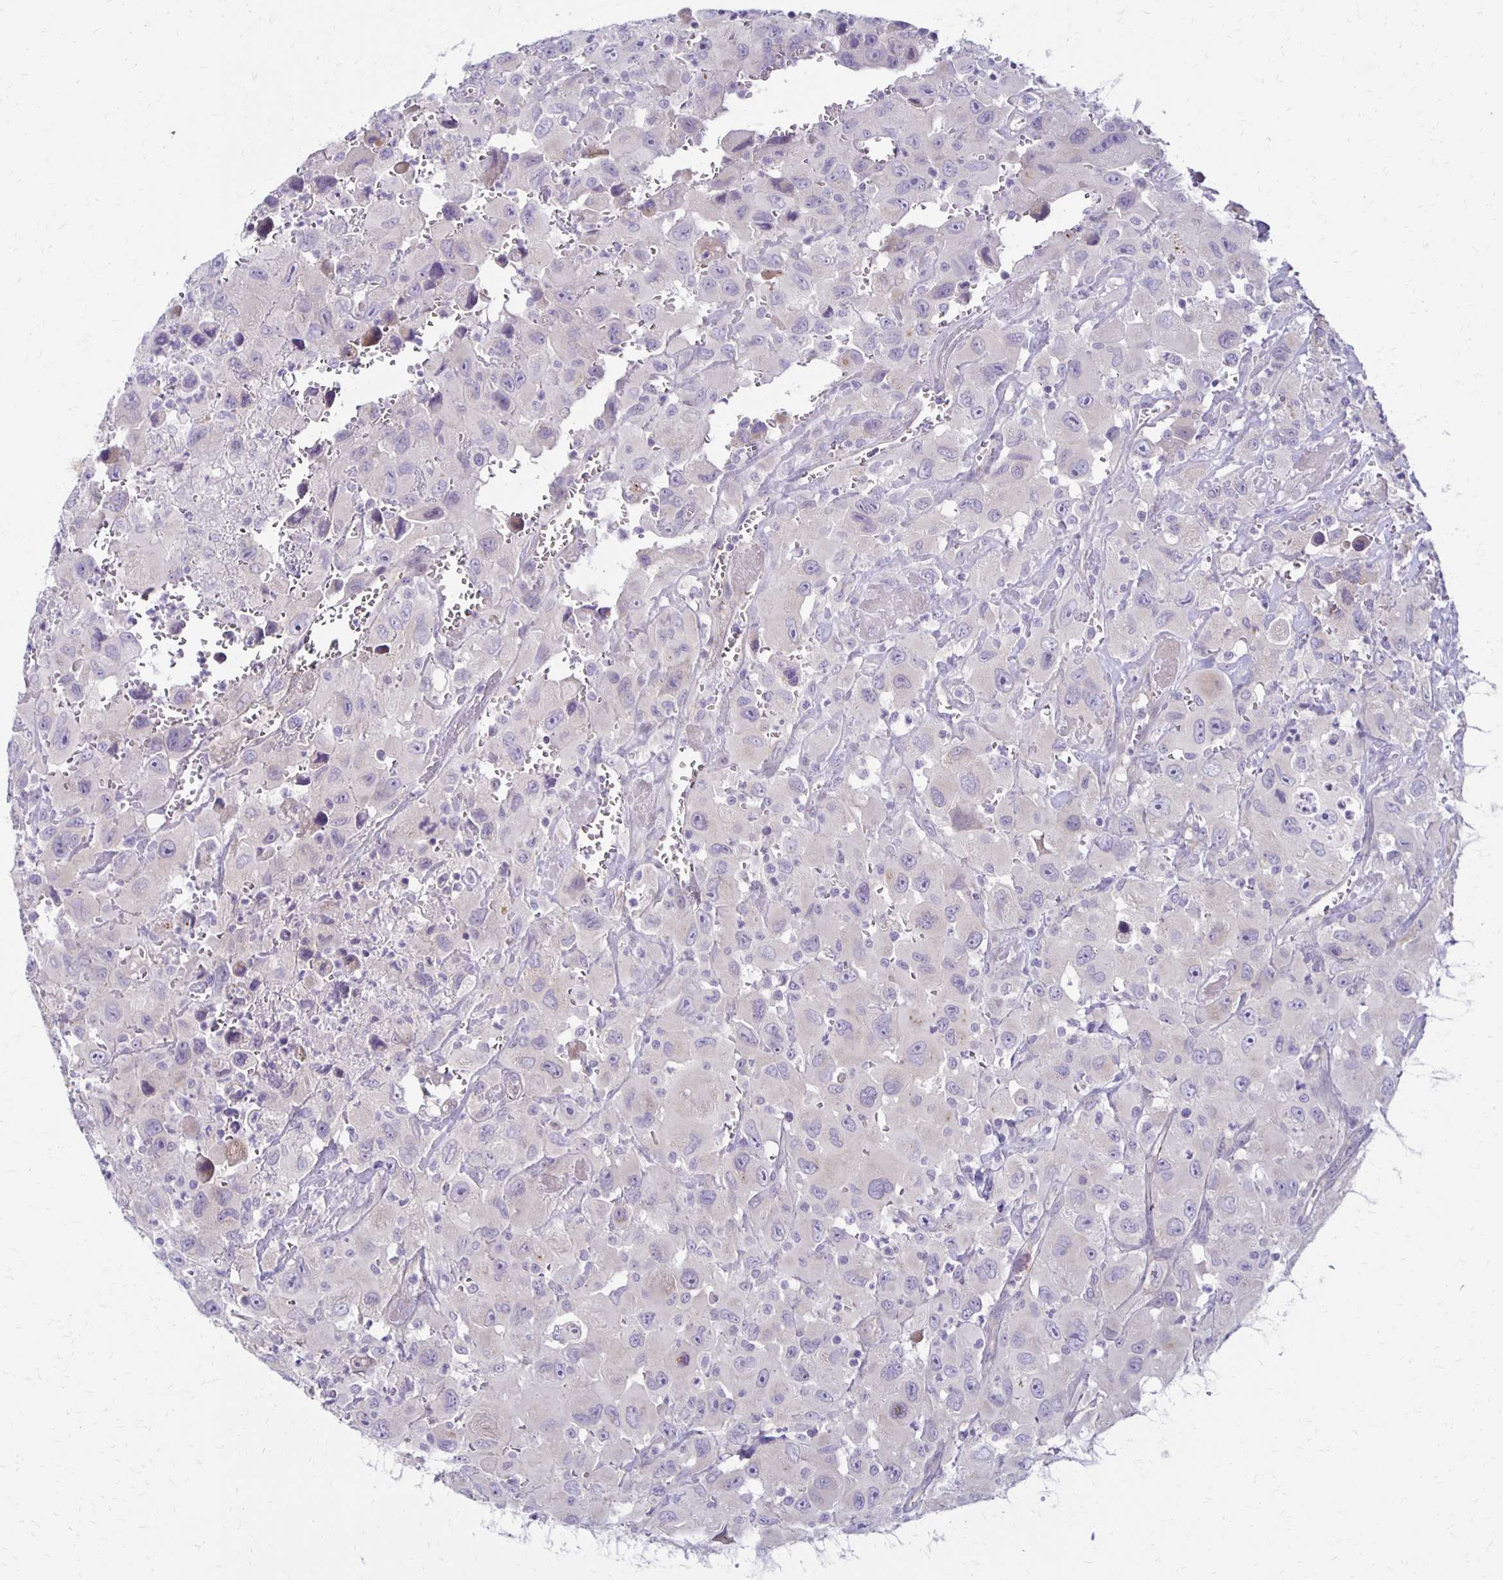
{"staining": {"intensity": "negative", "quantity": "none", "location": "none"}, "tissue": "head and neck cancer", "cell_type": "Tumor cells", "image_type": "cancer", "snomed": [{"axis": "morphology", "description": "Squamous cell carcinoma, NOS"}, {"axis": "morphology", "description": "Squamous cell carcinoma, metastatic, NOS"}, {"axis": "topography", "description": "Oral tissue"}, {"axis": "topography", "description": "Head-Neck"}], "caption": "Tumor cells are negative for protein expression in human head and neck cancer.", "gene": "KATNBL1", "patient": {"sex": "female", "age": 85}}